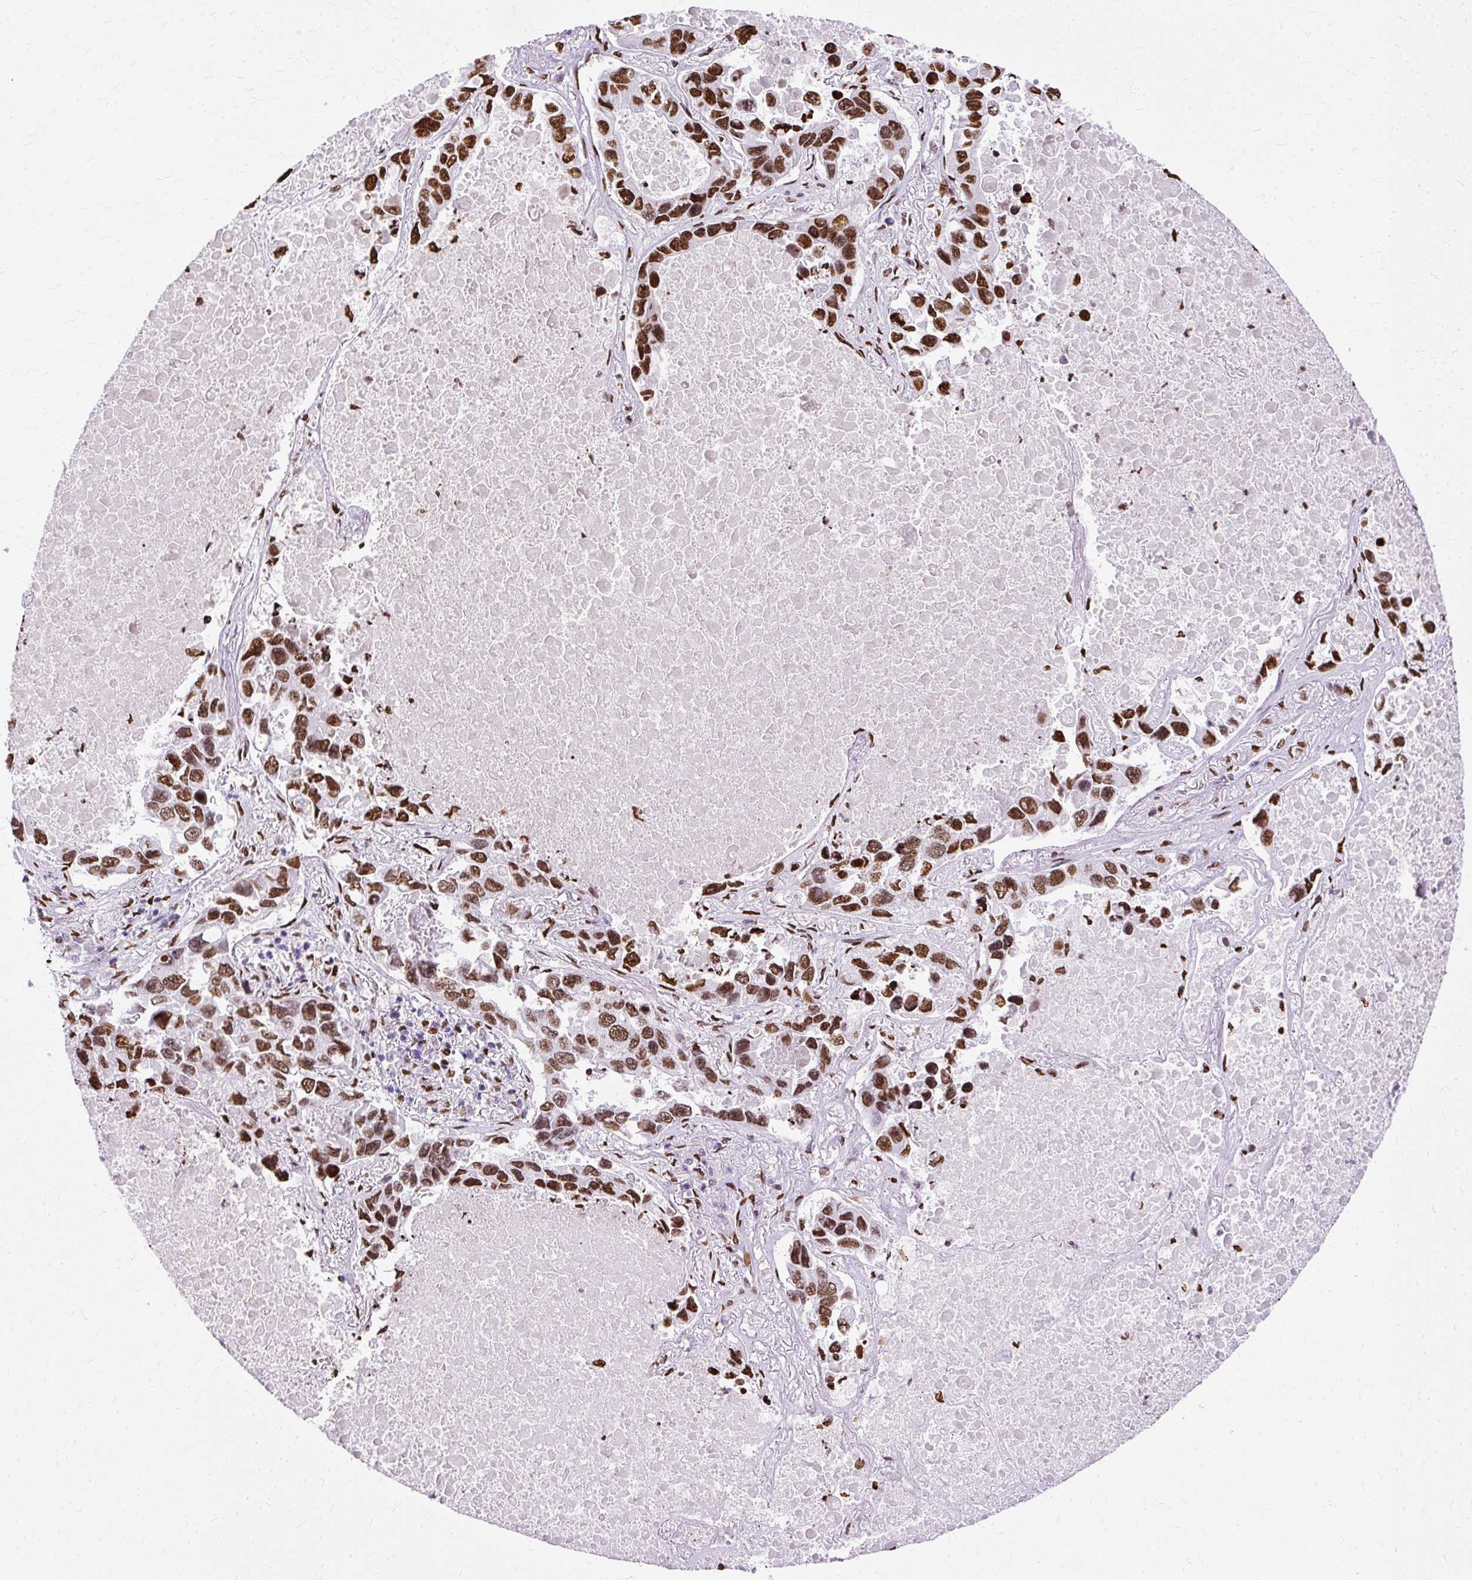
{"staining": {"intensity": "strong", "quantity": ">75%", "location": "nuclear"}, "tissue": "lung cancer", "cell_type": "Tumor cells", "image_type": "cancer", "snomed": [{"axis": "morphology", "description": "Adenocarcinoma, NOS"}, {"axis": "topography", "description": "Lung"}], "caption": "Brown immunohistochemical staining in human adenocarcinoma (lung) reveals strong nuclear staining in approximately >75% of tumor cells. (brown staining indicates protein expression, while blue staining denotes nuclei).", "gene": "TMEM184C", "patient": {"sex": "male", "age": 64}}